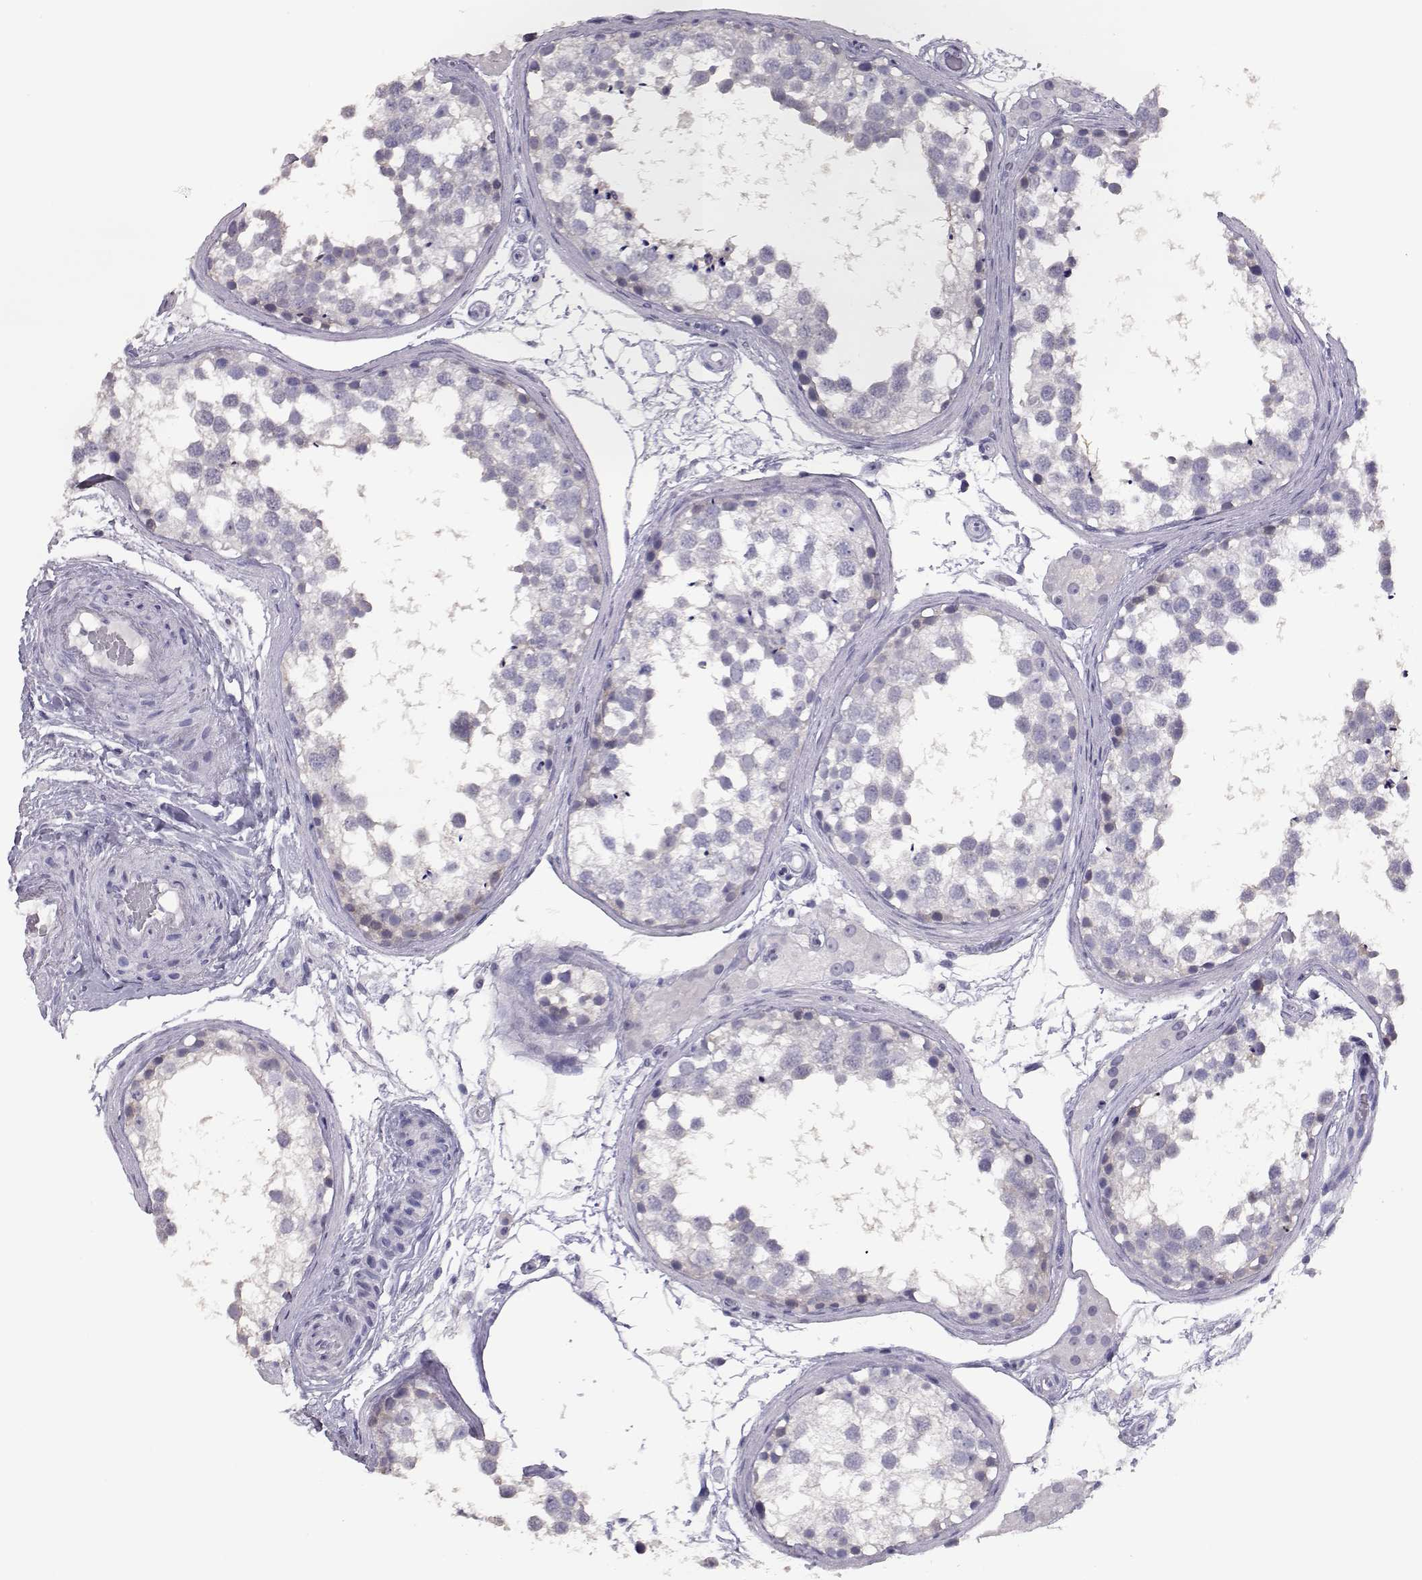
{"staining": {"intensity": "weak", "quantity": "<25%", "location": "cytoplasmic/membranous"}, "tissue": "testis", "cell_type": "Cells in seminiferous ducts", "image_type": "normal", "snomed": [{"axis": "morphology", "description": "Normal tissue, NOS"}, {"axis": "morphology", "description": "Seminoma, NOS"}, {"axis": "topography", "description": "Testis"}], "caption": "Immunohistochemistry (IHC) of normal human testis shows no staining in cells in seminiferous ducts.", "gene": "PMCH", "patient": {"sex": "male", "age": 65}}